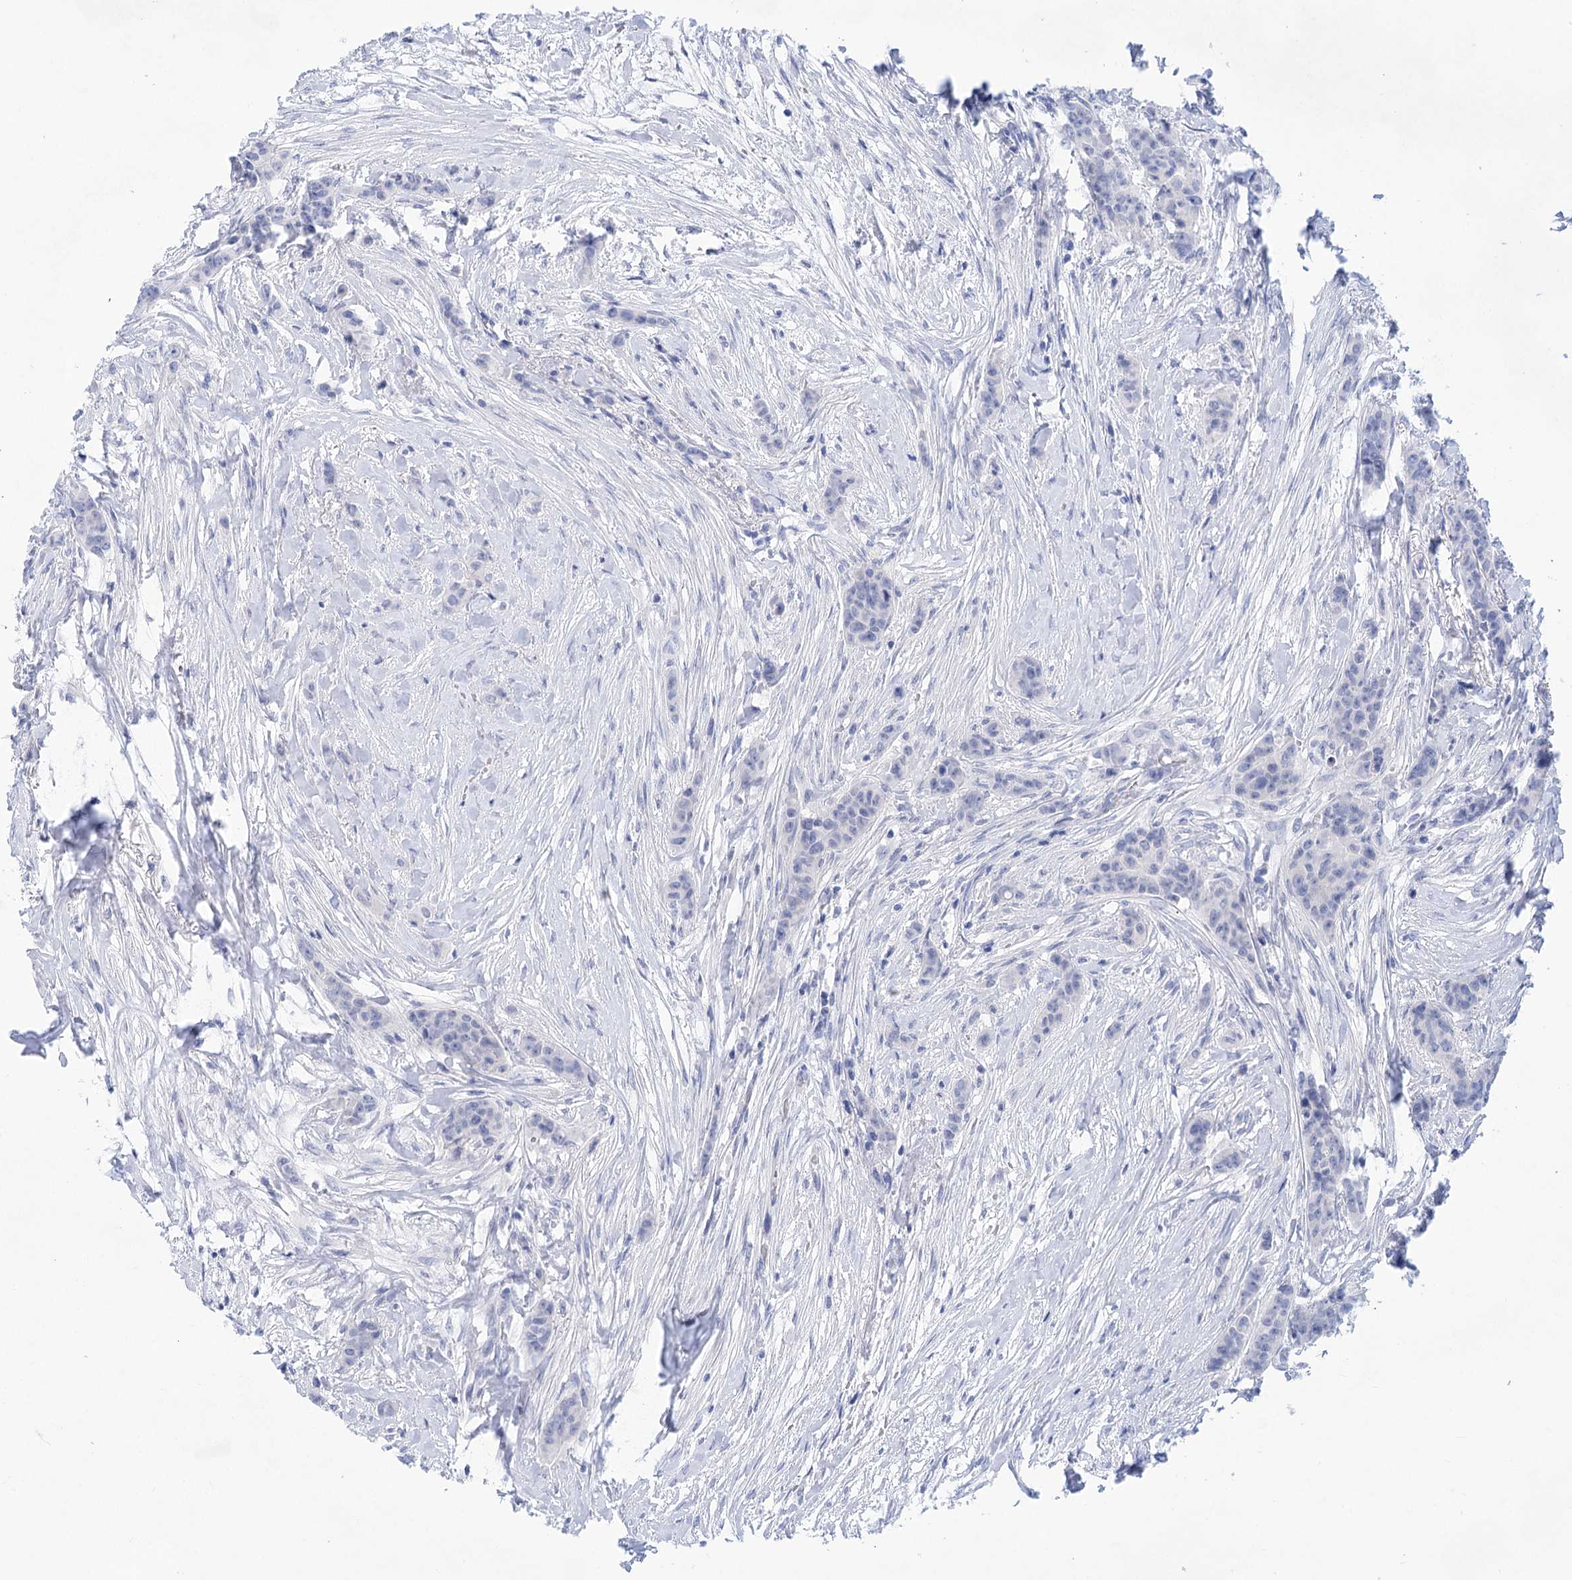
{"staining": {"intensity": "negative", "quantity": "none", "location": "none"}, "tissue": "breast cancer", "cell_type": "Tumor cells", "image_type": "cancer", "snomed": [{"axis": "morphology", "description": "Duct carcinoma"}, {"axis": "topography", "description": "Breast"}], "caption": "Tumor cells are negative for brown protein staining in invasive ductal carcinoma (breast). (Immunohistochemistry, brightfield microscopy, high magnification).", "gene": "LALBA", "patient": {"sex": "female", "age": 40}}